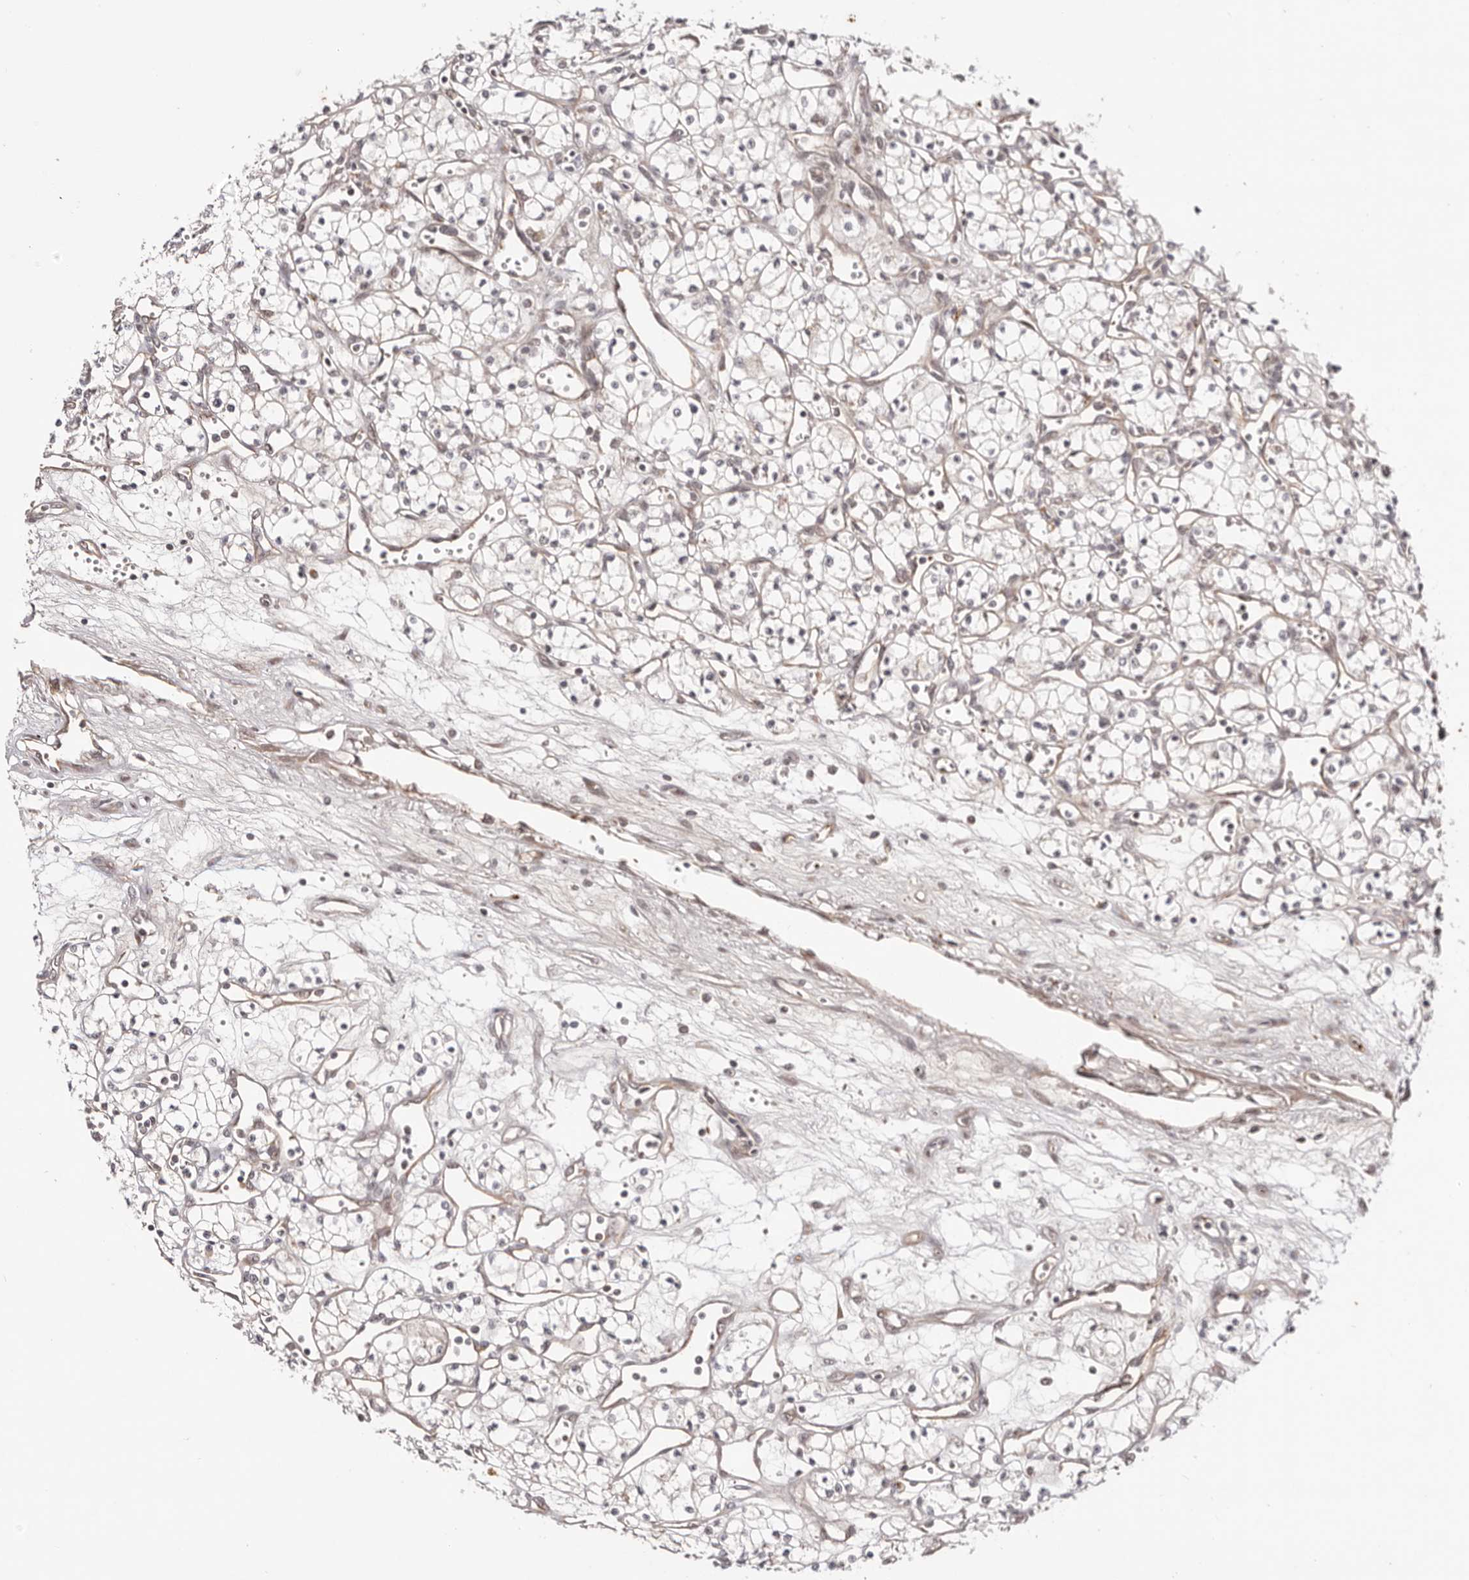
{"staining": {"intensity": "negative", "quantity": "none", "location": "none"}, "tissue": "renal cancer", "cell_type": "Tumor cells", "image_type": "cancer", "snomed": [{"axis": "morphology", "description": "Adenocarcinoma, NOS"}, {"axis": "topography", "description": "Kidney"}], "caption": "Human renal cancer stained for a protein using IHC reveals no positivity in tumor cells.", "gene": "WRN", "patient": {"sex": "male", "age": 59}}